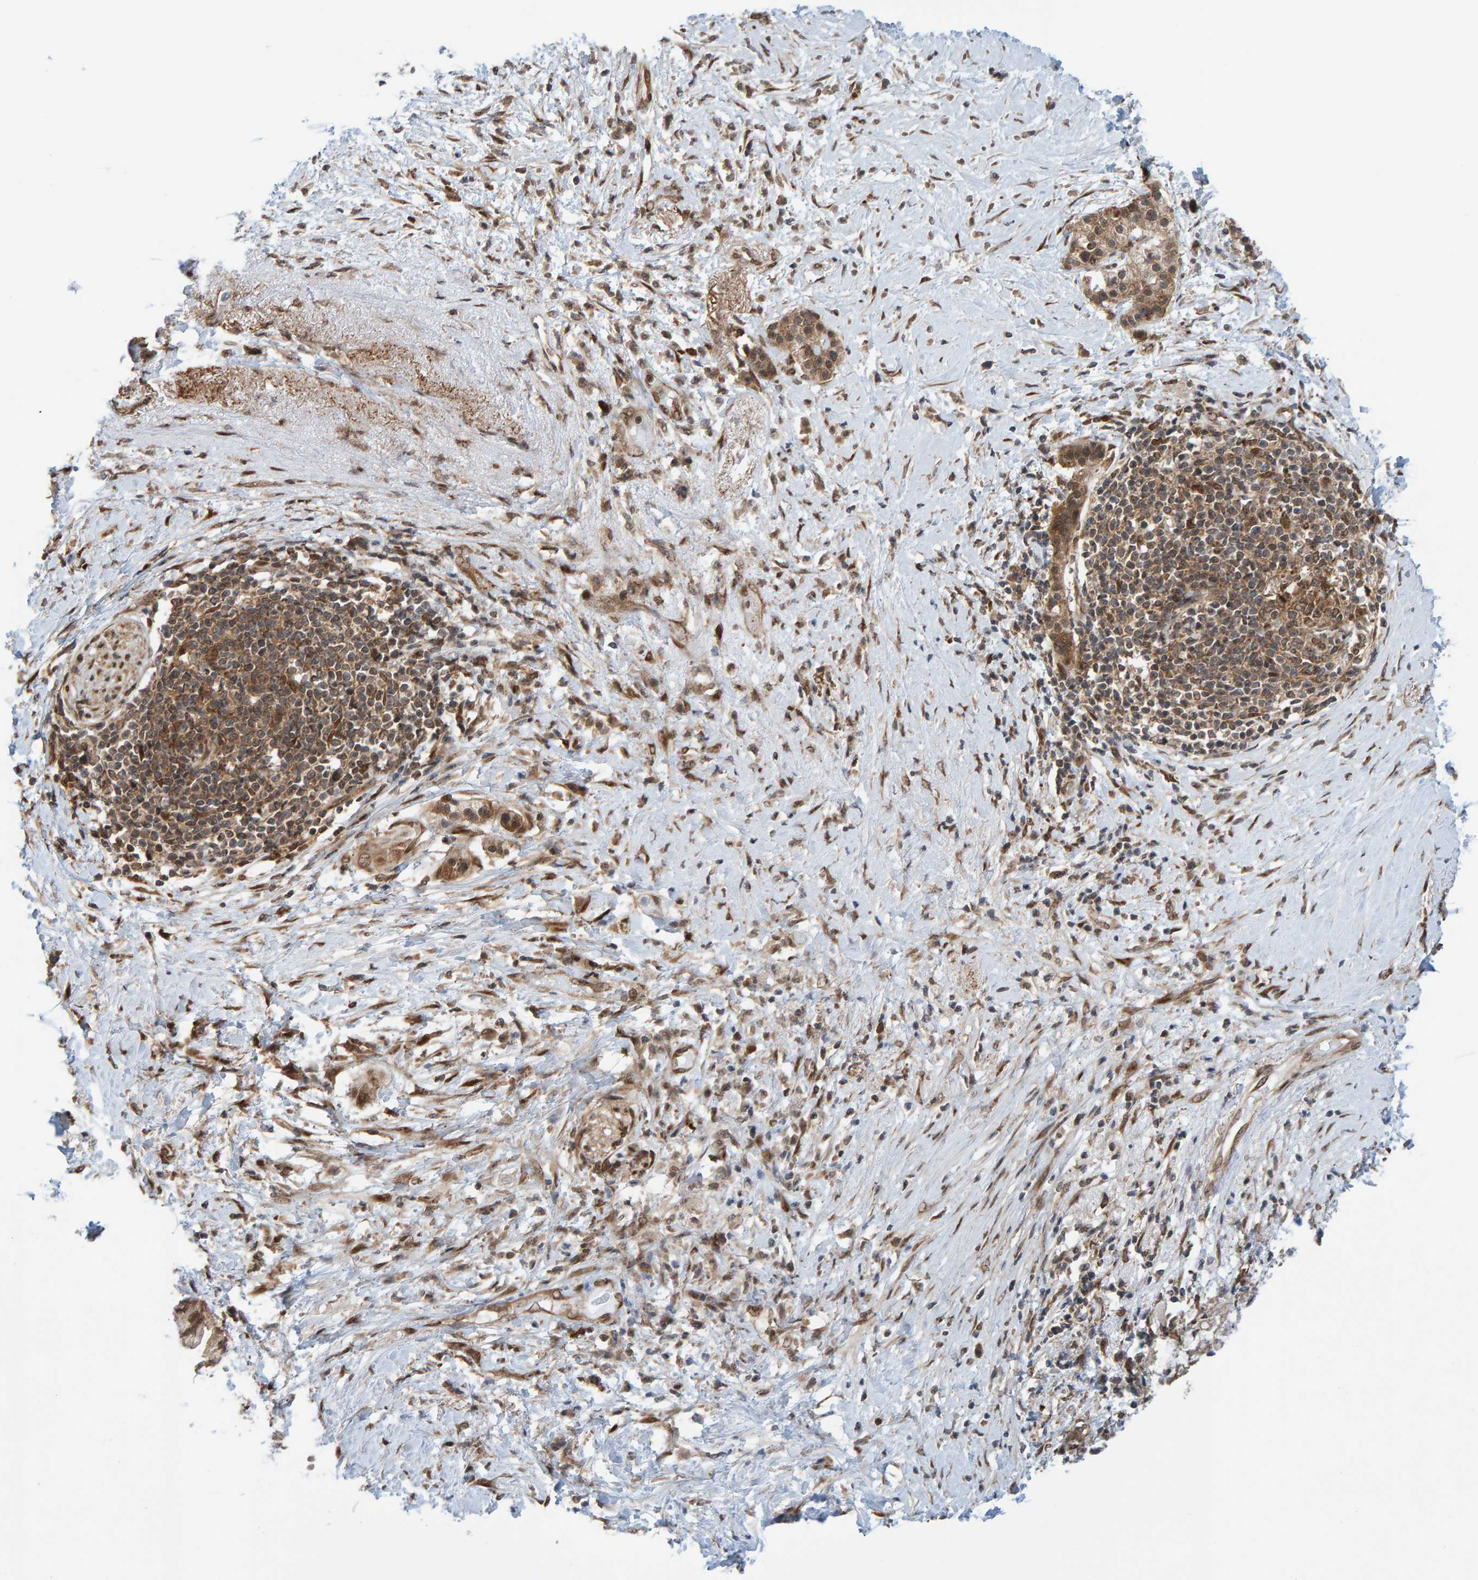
{"staining": {"intensity": "moderate", "quantity": ">75%", "location": "cytoplasmic/membranous,nuclear"}, "tissue": "pancreatic cancer", "cell_type": "Tumor cells", "image_type": "cancer", "snomed": [{"axis": "morphology", "description": "Normal tissue, NOS"}, {"axis": "morphology", "description": "Adenocarcinoma, NOS"}, {"axis": "topography", "description": "Pancreas"}, {"axis": "topography", "description": "Duodenum"}], "caption": "Immunohistochemistry (IHC) photomicrograph of human adenocarcinoma (pancreatic) stained for a protein (brown), which demonstrates medium levels of moderate cytoplasmic/membranous and nuclear staining in about >75% of tumor cells.", "gene": "ZNF366", "patient": {"sex": "female", "age": 60}}